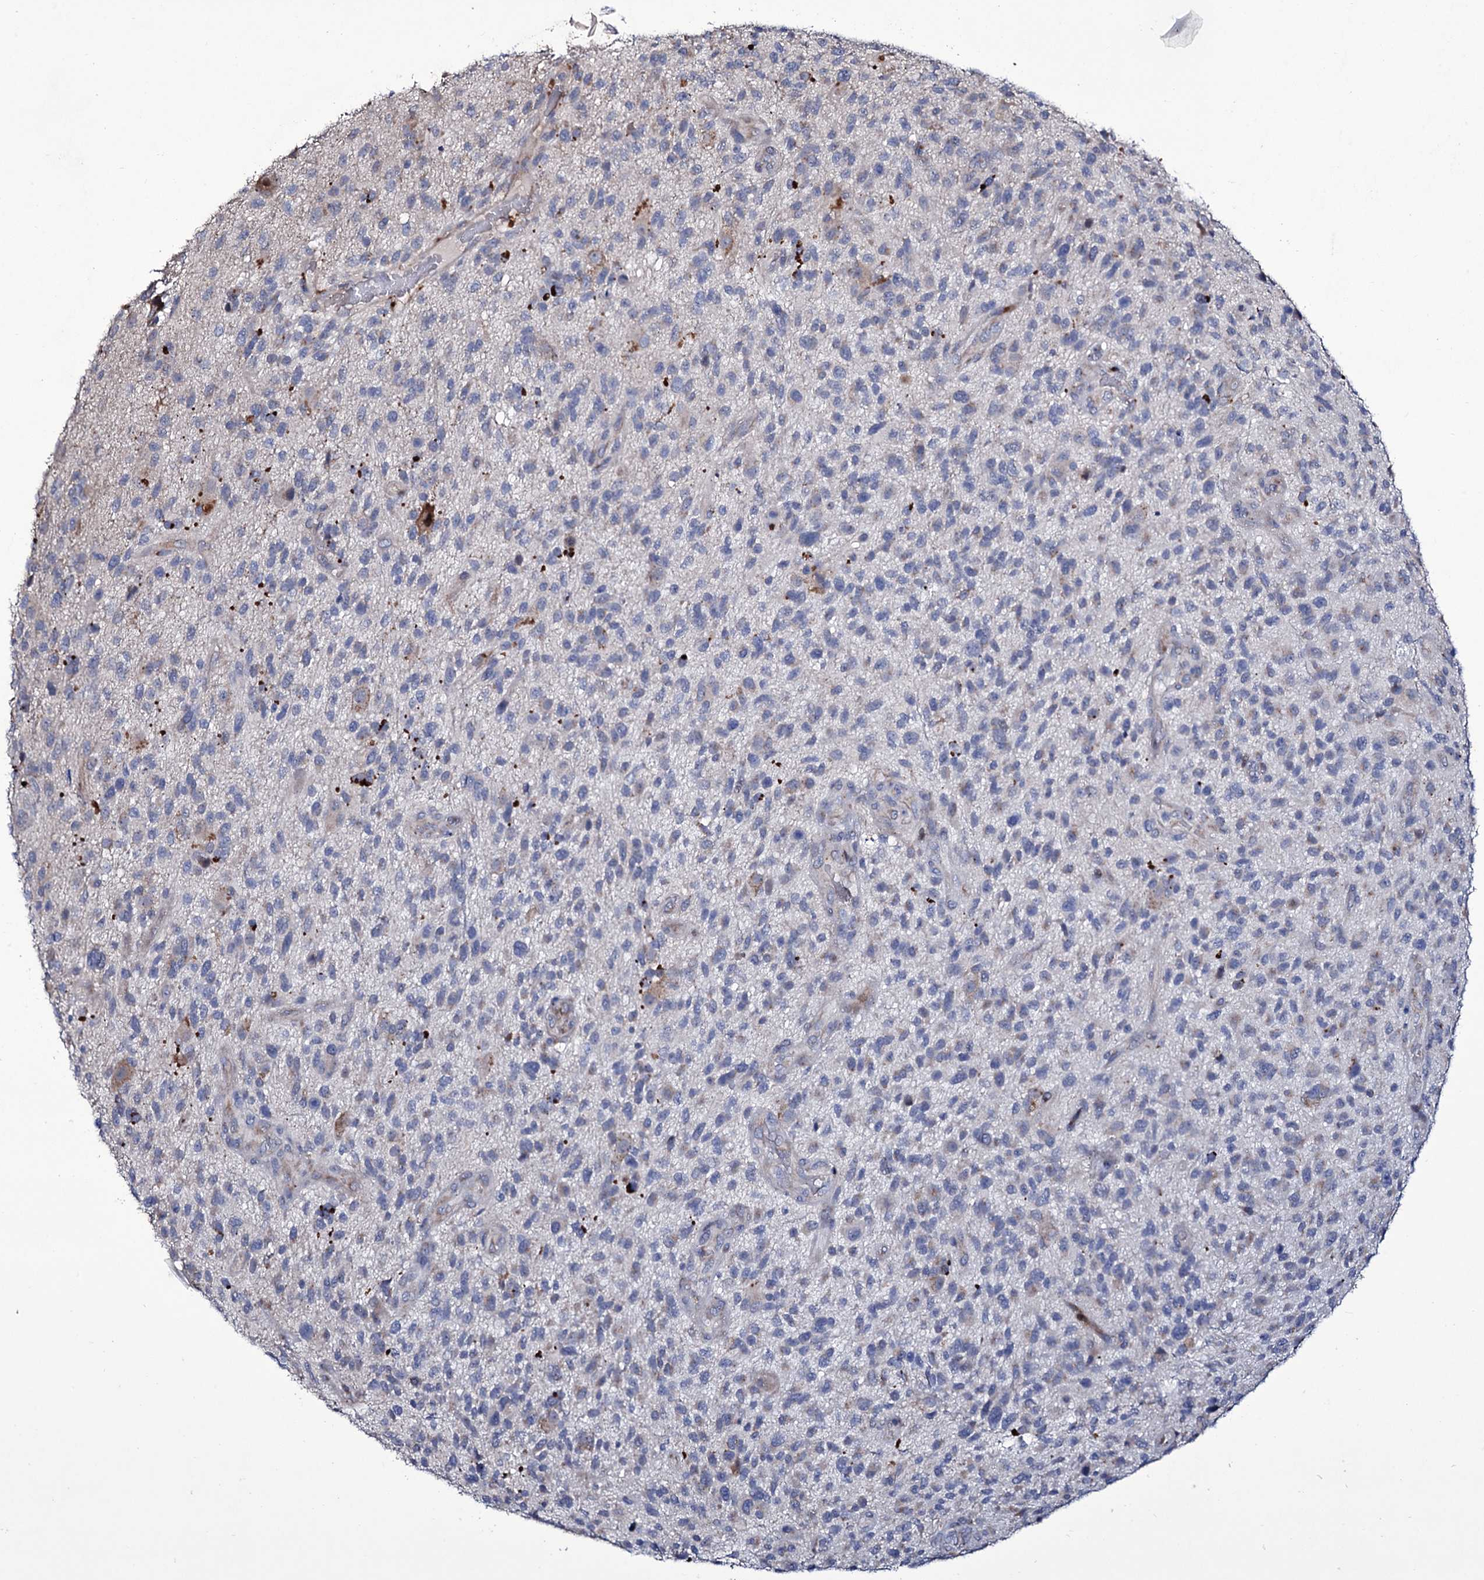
{"staining": {"intensity": "negative", "quantity": "none", "location": "none"}, "tissue": "glioma", "cell_type": "Tumor cells", "image_type": "cancer", "snomed": [{"axis": "morphology", "description": "Glioma, malignant, High grade"}, {"axis": "topography", "description": "Brain"}], "caption": "The photomicrograph shows no significant staining in tumor cells of high-grade glioma (malignant).", "gene": "TUBGCP5", "patient": {"sex": "male", "age": 47}}